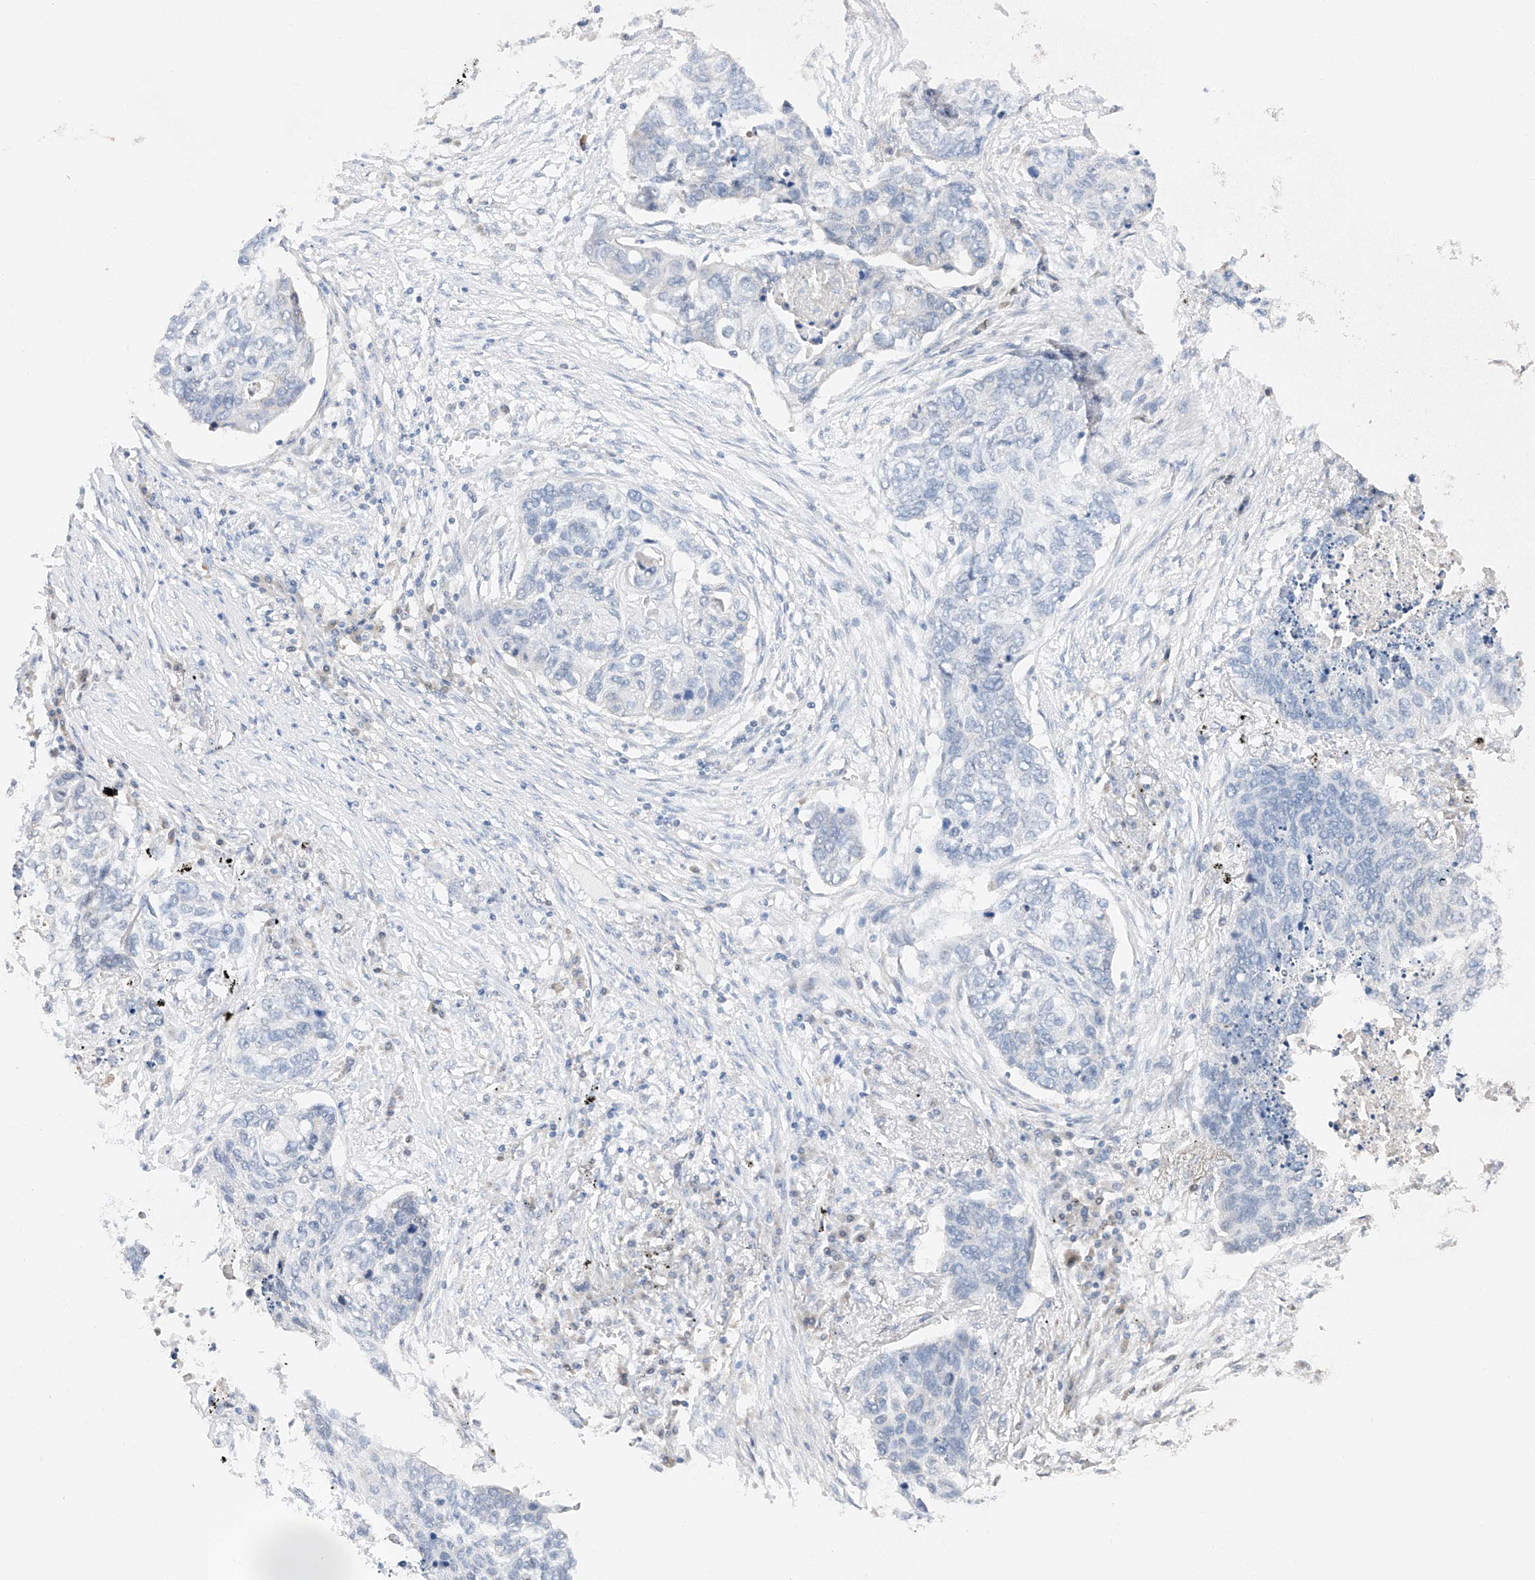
{"staining": {"intensity": "negative", "quantity": "none", "location": "none"}, "tissue": "lung cancer", "cell_type": "Tumor cells", "image_type": "cancer", "snomed": [{"axis": "morphology", "description": "Squamous cell carcinoma, NOS"}, {"axis": "topography", "description": "Lung"}], "caption": "Protein analysis of squamous cell carcinoma (lung) displays no significant staining in tumor cells.", "gene": "FUCA2", "patient": {"sex": "female", "age": 63}}